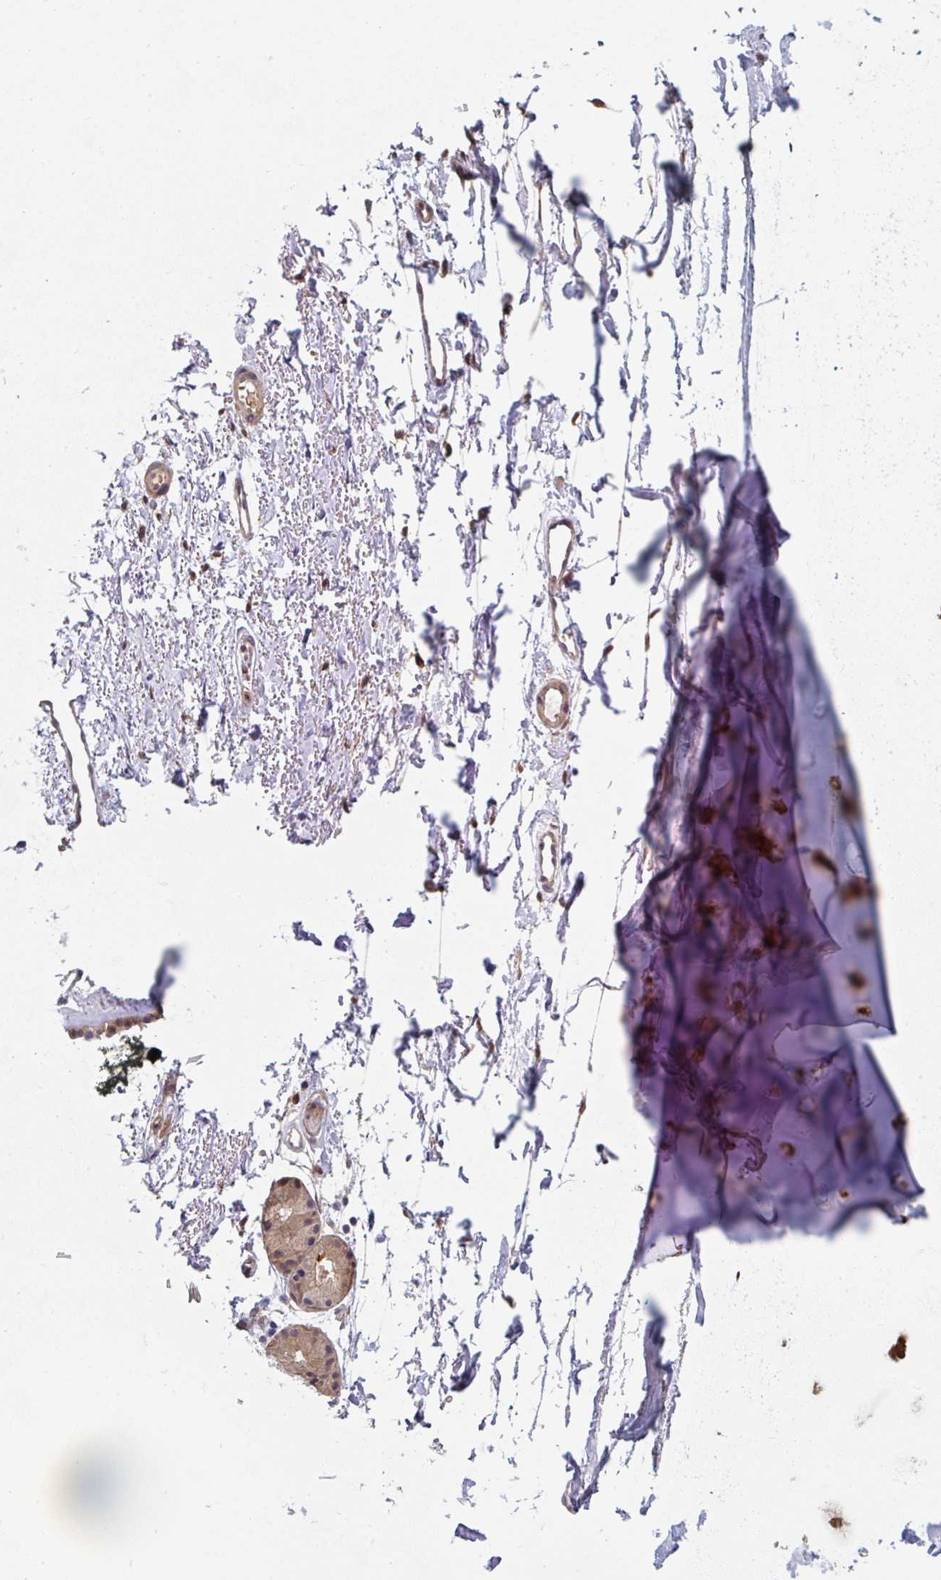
{"staining": {"intensity": "strong", "quantity": ">75%", "location": "cytoplasmic/membranous"}, "tissue": "soft tissue", "cell_type": "Chondrocytes", "image_type": "normal", "snomed": [{"axis": "morphology", "description": "Normal tissue, NOS"}, {"axis": "topography", "description": "Cartilage tissue"}, {"axis": "topography", "description": "Nasopharynx"}], "caption": "The histopathology image shows immunohistochemical staining of unremarkable soft tissue. There is strong cytoplasmic/membranous expression is seen in approximately >75% of chondrocytes.", "gene": "ST13", "patient": {"sex": "male", "age": 56}}